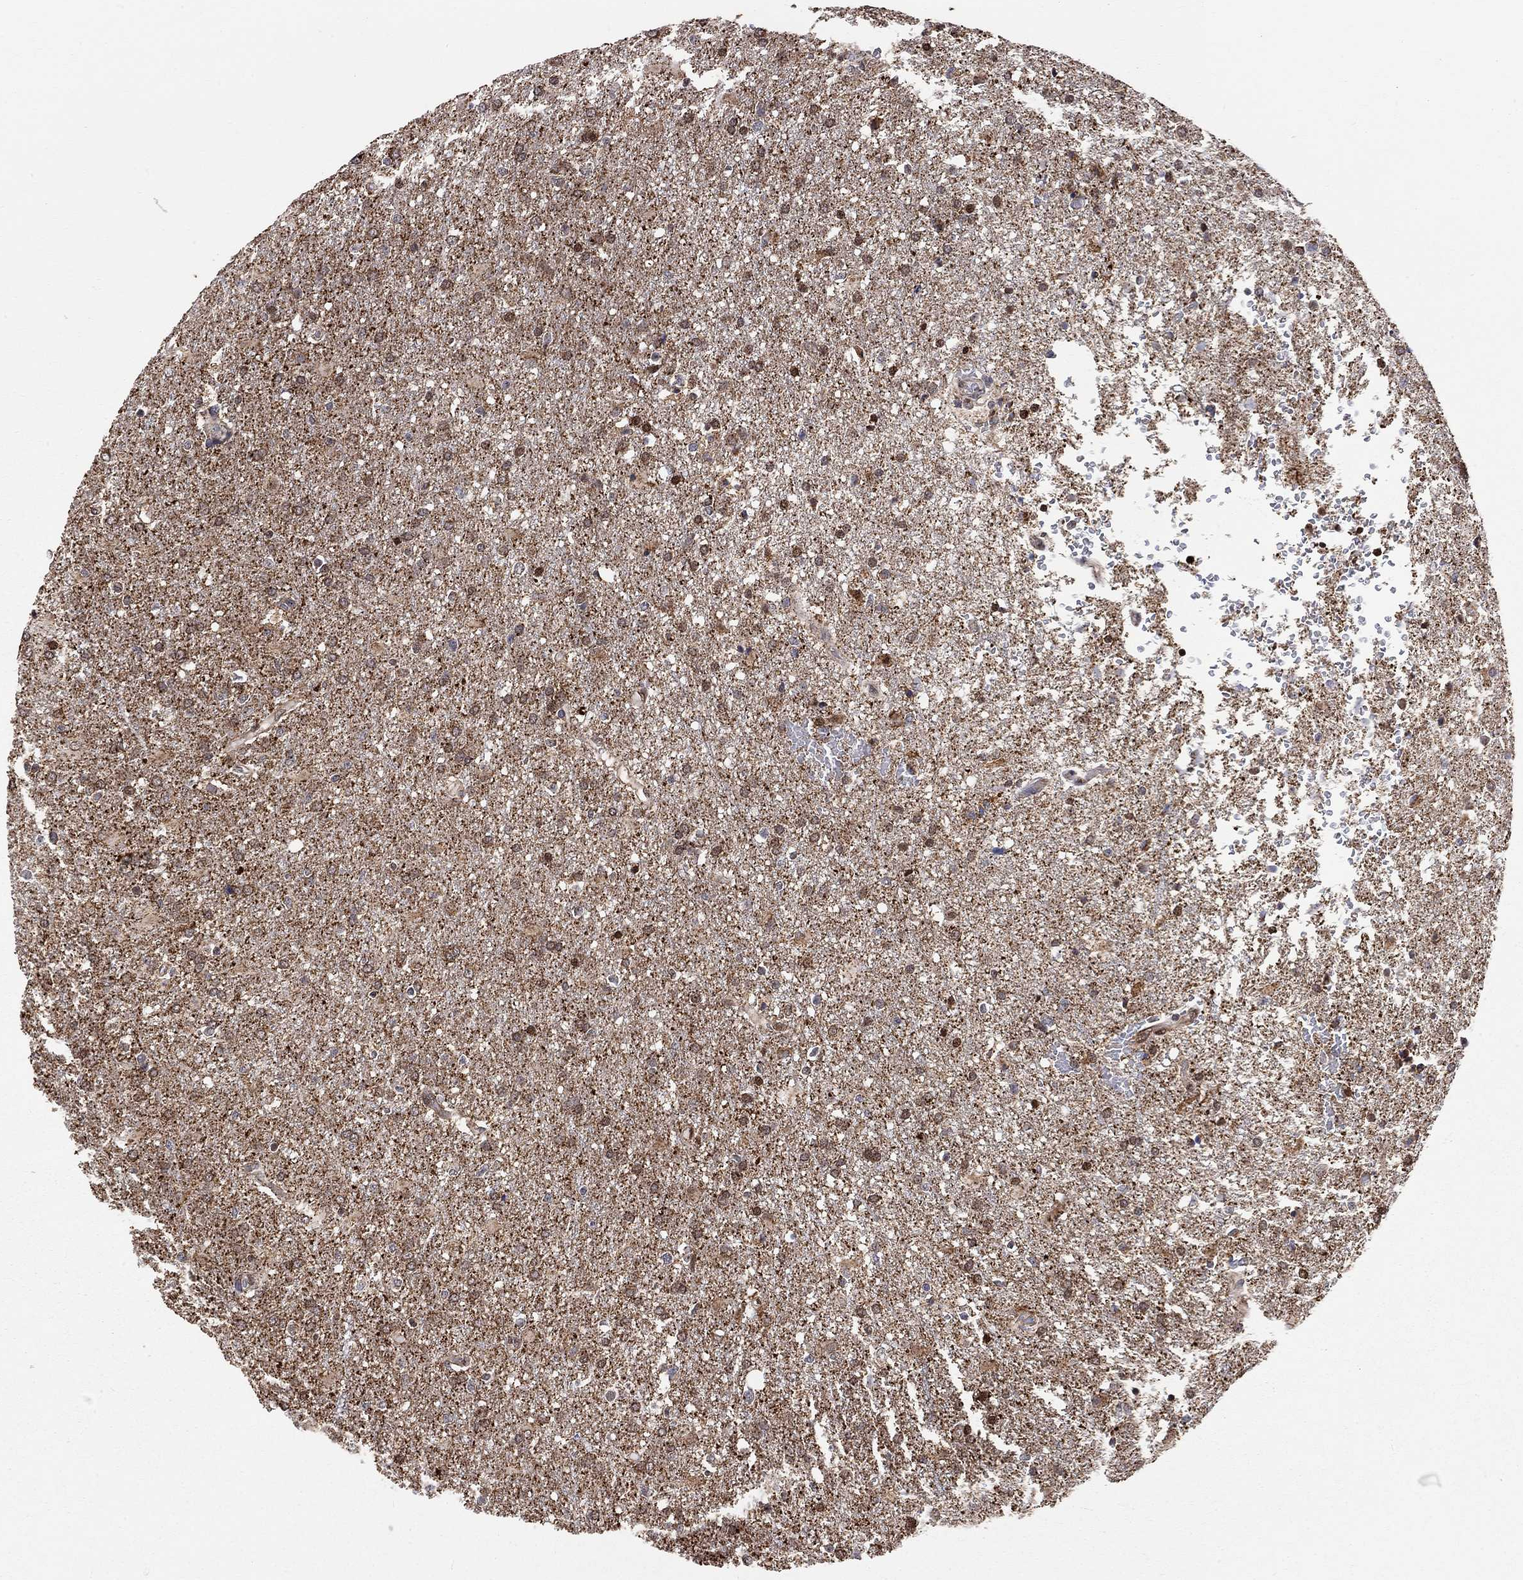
{"staining": {"intensity": "strong", "quantity": "<25%", "location": "nuclear"}, "tissue": "glioma", "cell_type": "Tumor cells", "image_type": "cancer", "snomed": [{"axis": "morphology", "description": "Glioma, malignant, High grade"}, {"axis": "topography", "description": "Brain"}], "caption": "This micrograph displays high-grade glioma (malignant) stained with immunohistochemistry (IHC) to label a protein in brown. The nuclear of tumor cells show strong positivity for the protein. Nuclei are counter-stained blue.", "gene": "ELOB", "patient": {"sex": "male", "age": 68}}